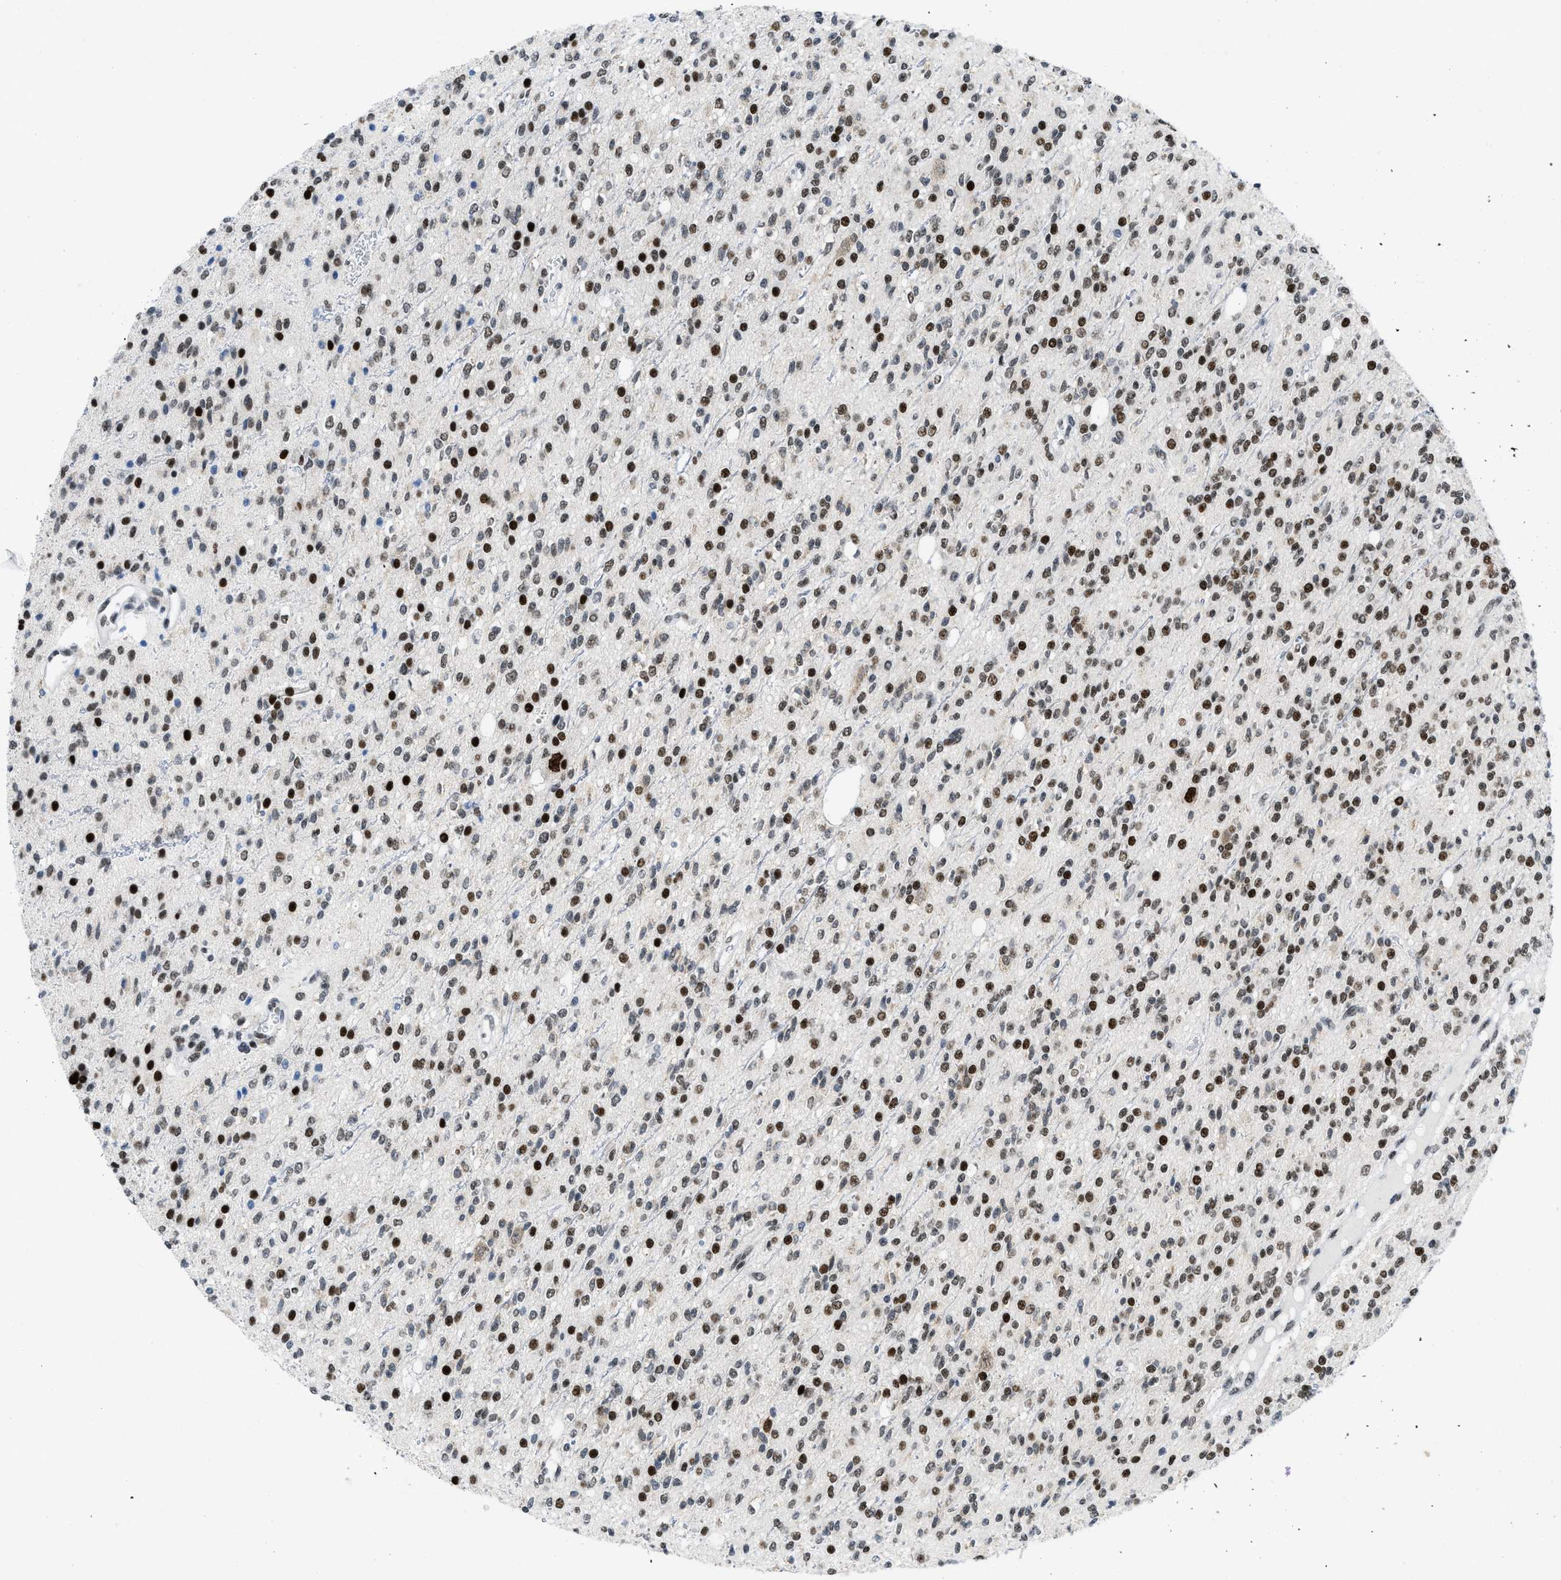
{"staining": {"intensity": "strong", "quantity": ">75%", "location": "nuclear"}, "tissue": "glioma", "cell_type": "Tumor cells", "image_type": "cancer", "snomed": [{"axis": "morphology", "description": "Glioma, malignant, High grade"}, {"axis": "topography", "description": "Brain"}], "caption": "A brown stain labels strong nuclear positivity of a protein in human glioma tumor cells.", "gene": "TERF2IP", "patient": {"sex": "male", "age": 34}}